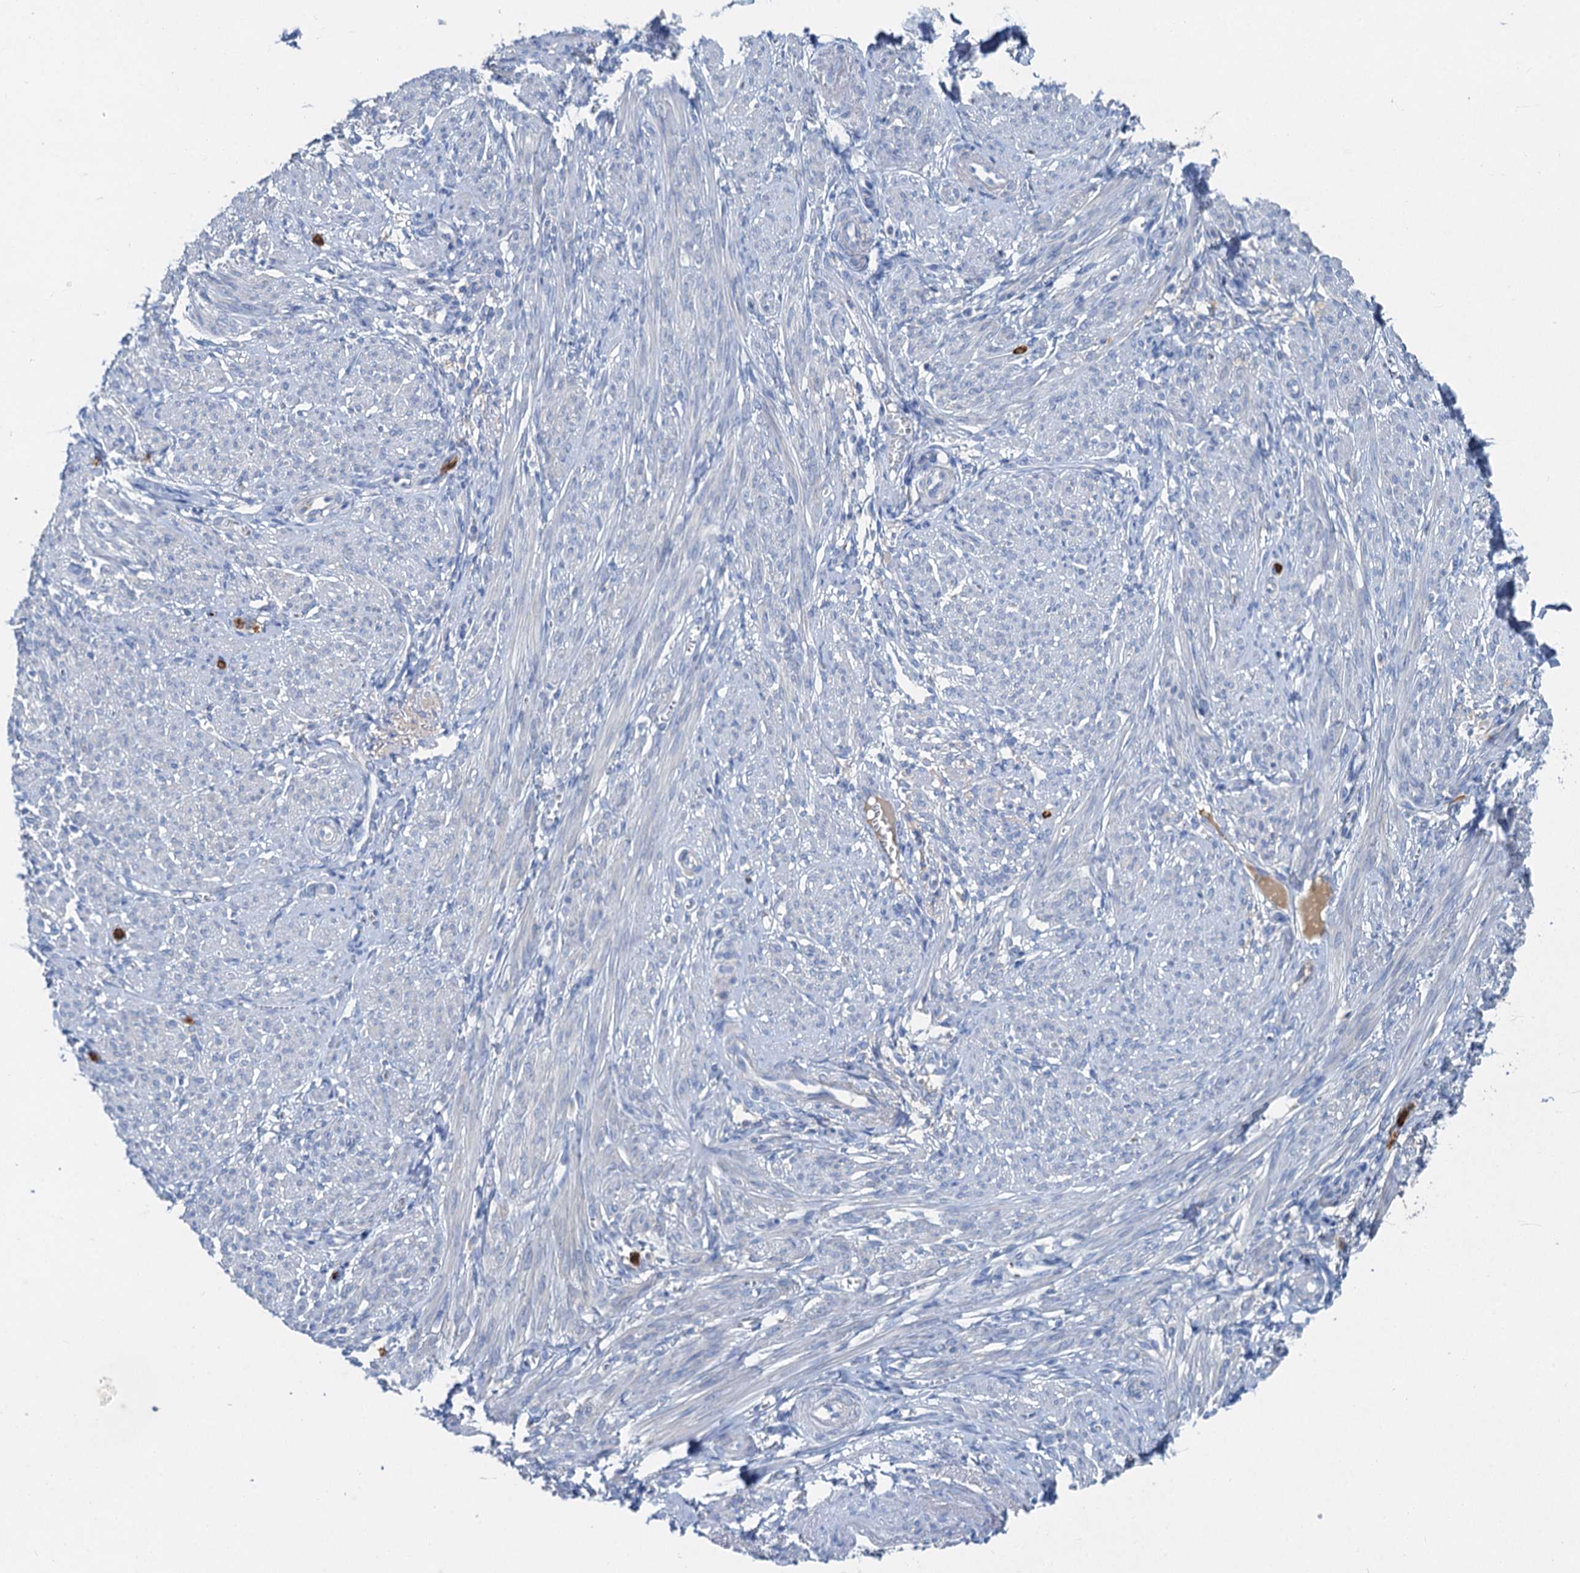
{"staining": {"intensity": "negative", "quantity": "none", "location": "none"}, "tissue": "smooth muscle", "cell_type": "Smooth muscle cells", "image_type": "normal", "snomed": [{"axis": "morphology", "description": "Normal tissue, NOS"}, {"axis": "topography", "description": "Smooth muscle"}], "caption": "Immunohistochemical staining of unremarkable human smooth muscle exhibits no significant staining in smooth muscle cells.", "gene": "OTOA", "patient": {"sex": "female", "age": 39}}